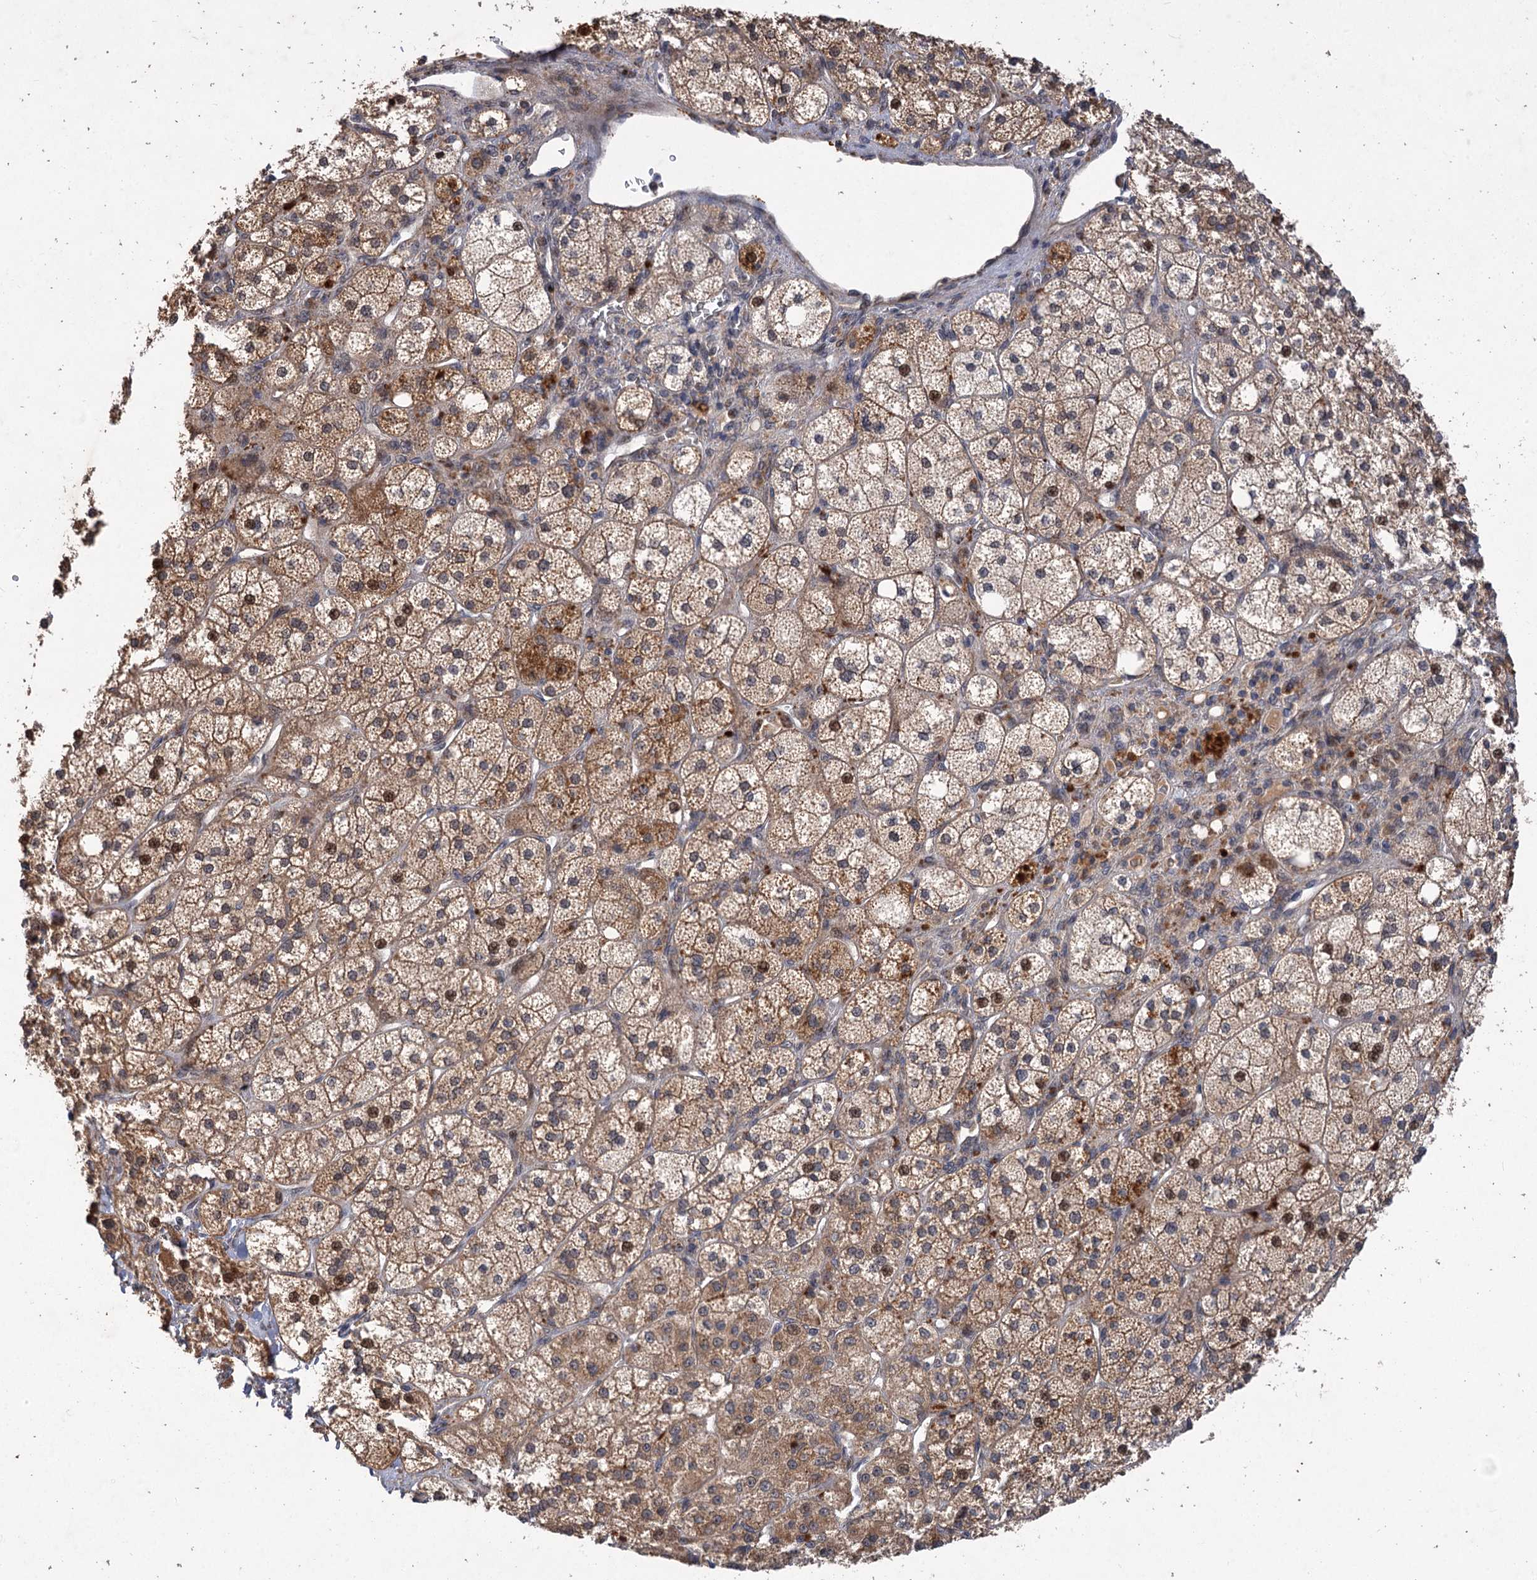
{"staining": {"intensity": "moderate", "quantity": ">75%", "location": "cytoplasmic/membranous,nuclear"}, "tissue": "adrenal gland", "cell_type": "Glandular cells", "image_type": "normal", "snomed": [{"axis": "morphology", "description": "Normal tissue, NOS"}, {"axis": "topography", "description": "Adrenal gland"}], "caption": "Normal adrenal gland was stained to show a protein in brown. There is medium levels of moderate cytoplasmic/membranous,nuclear positivity in about >75% of glandular cells. The protein of interest is stained brown, and the nuclei are stained in blue (DAB (3,3'-diaminobenzidine) IHC with brightfield microscopy, high magnification).", "gene": "FBXW8", "patient": {"sex": "male", "age": 61}}